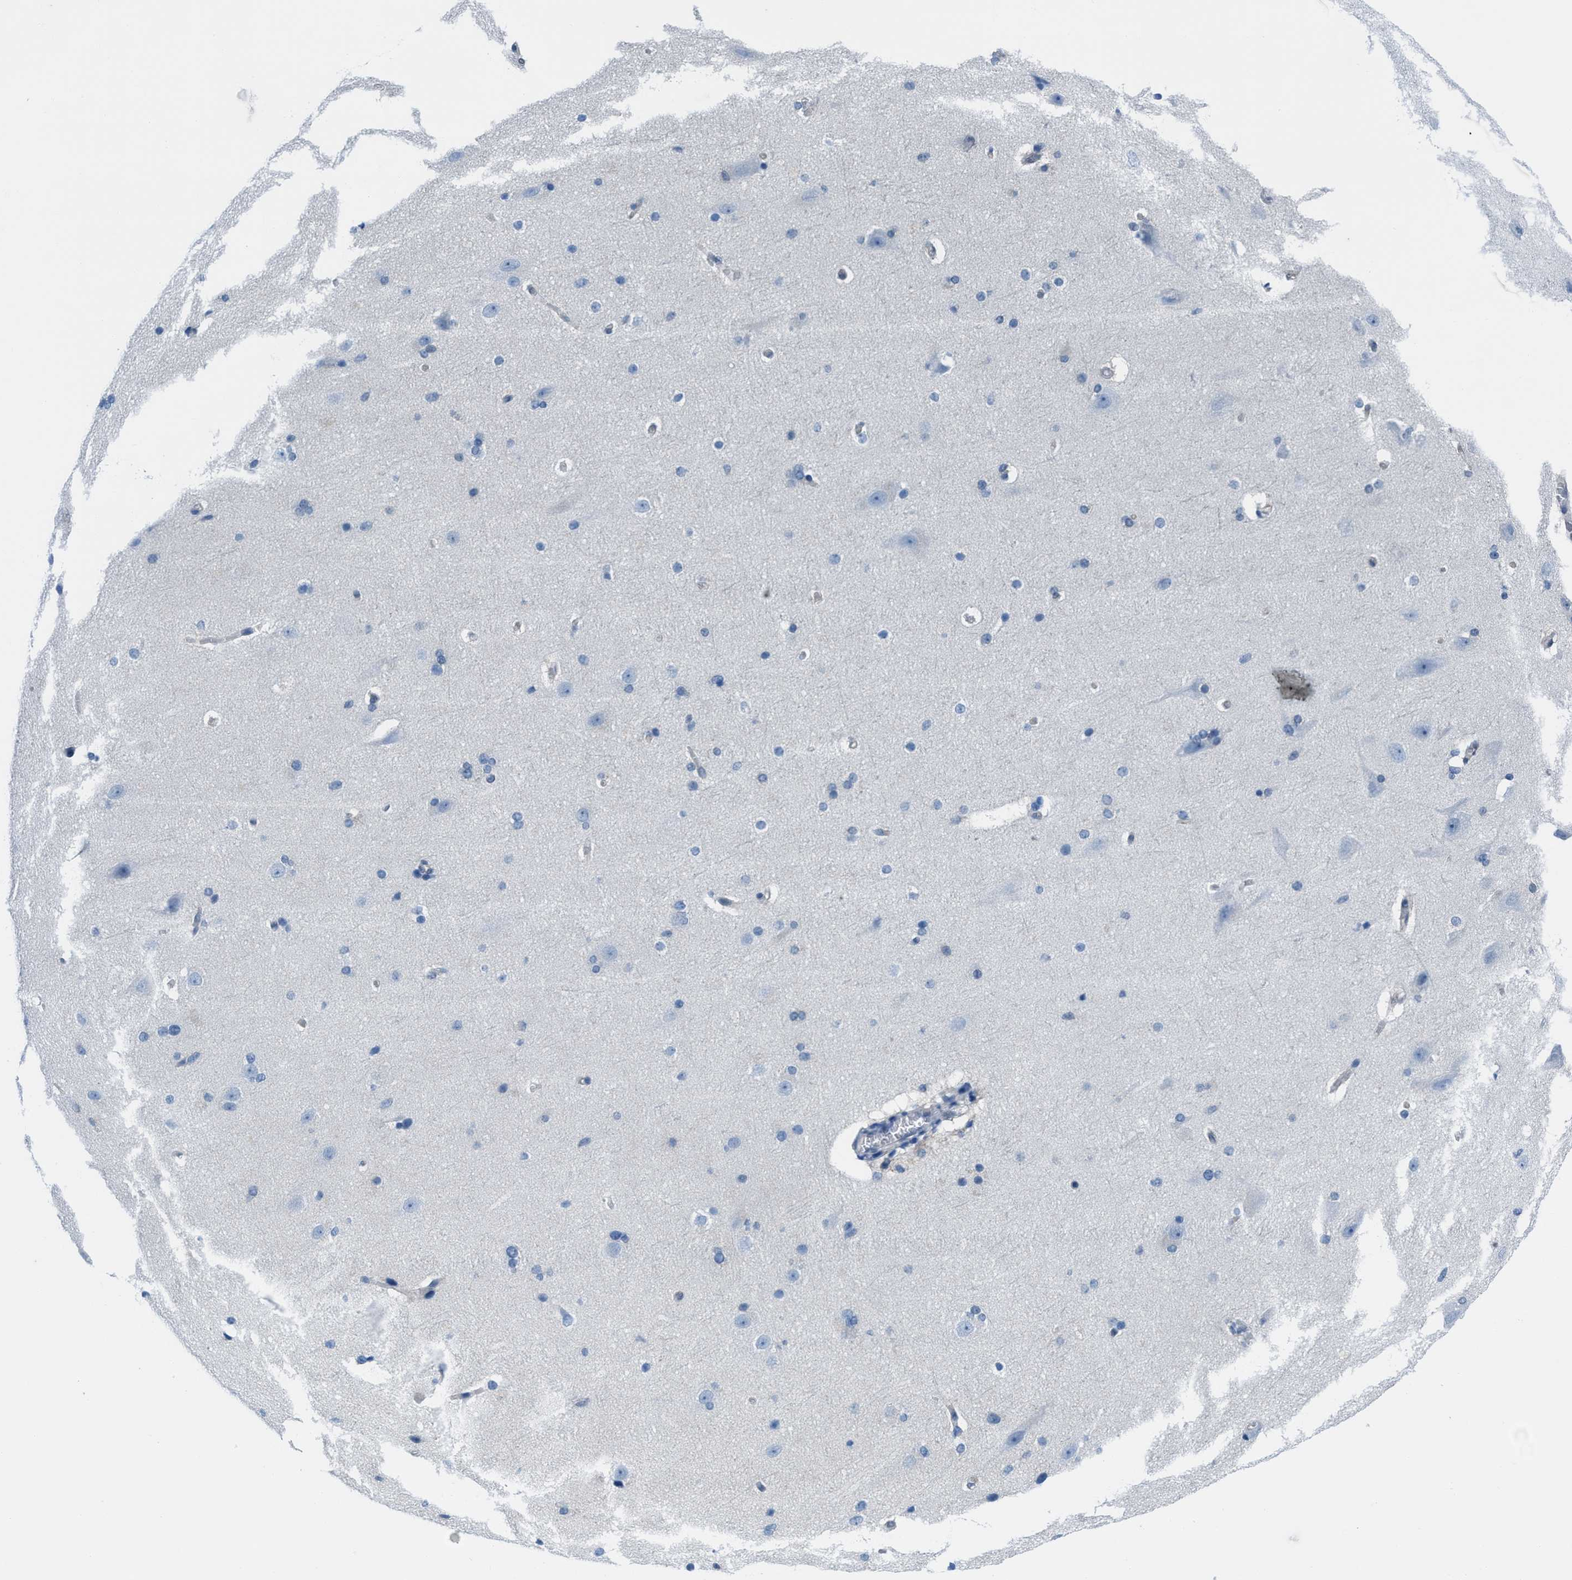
{"staining": {"intensity": "negative", "quantity": "none", "location": "none"}, "tissue": "cerebral cortex", "cell_type": "Endothelial cells", "image_type": "normal", "snomed": [{"axis": "morphology", "description": "Normal tissue, NOS"}, {"axis": "topography", "description": "Cerebral cortex"}, {"axis": "topography", "description": "Hippocampus"}], "caption": "The immunohistochemistry (IHC) image has no significant expression in endothelial cells of cerebral cortex.", "gene": "NUDT5", "patient": {"sex": "female", "age": 19}}